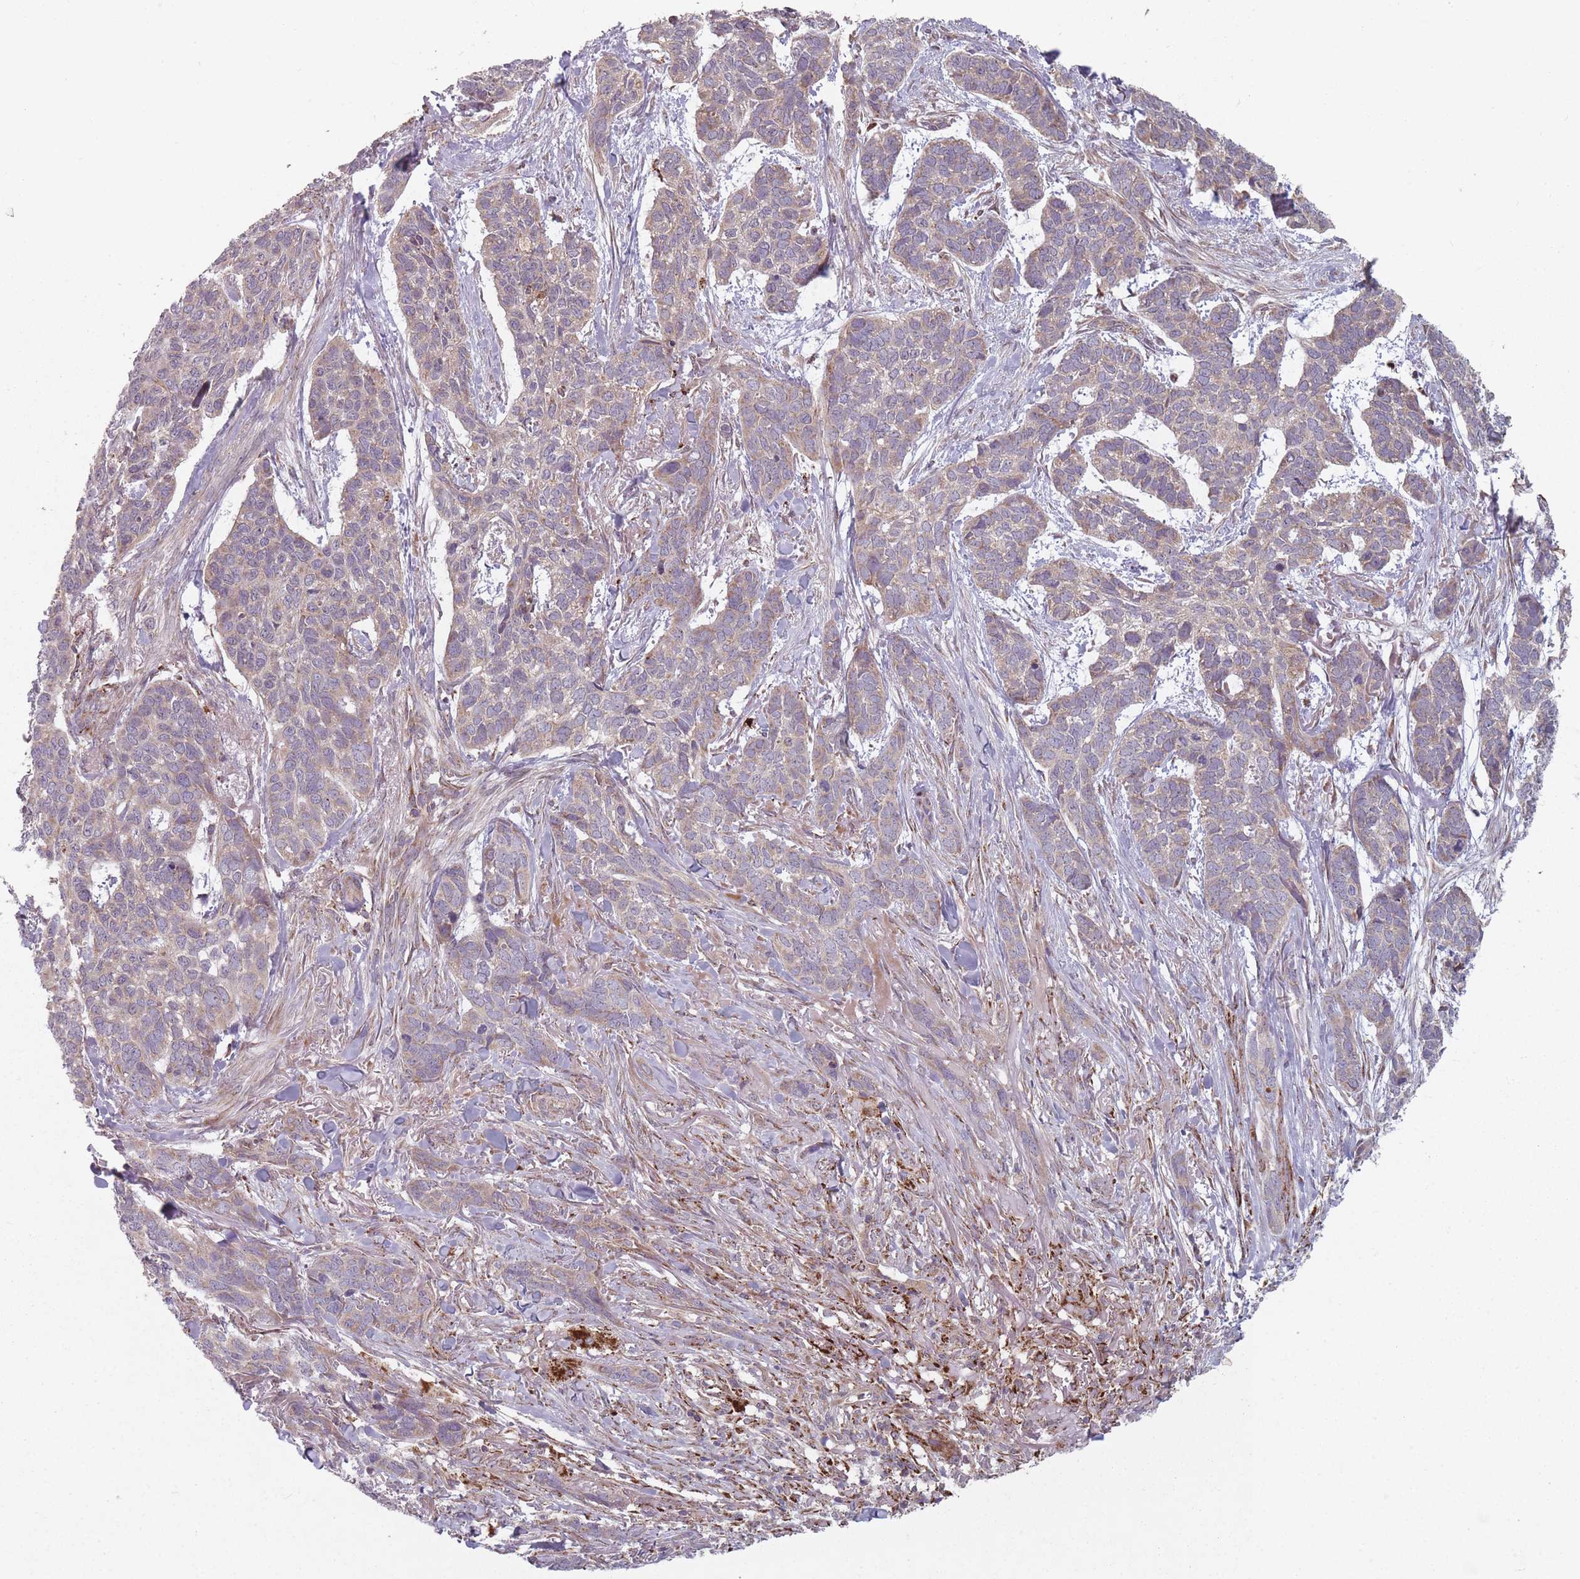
{"staining": {"intensity": "weak", "quantity": "25%-75%", "location": "cytoplasmic/membranous"}, "tissue": "skin cancer", "cell_type": "Tumor cells", "image_type": "cancer", "snomed": [{"axis": "morphology", "description": "Basal cell carcinoma"}, {"axis": "topography", "description": "Skin"}], "caption": "Immunohistochemistry (IHC) micrograph of human skin basal cell carcinoma stained for a protein (brown), which displays low levels of weak cytoplasmic/membranous expression in approximately 25%-75% of tumor cells.", "gene": "OR10Q1", "patient": {"sex": "male", "age": 86}}